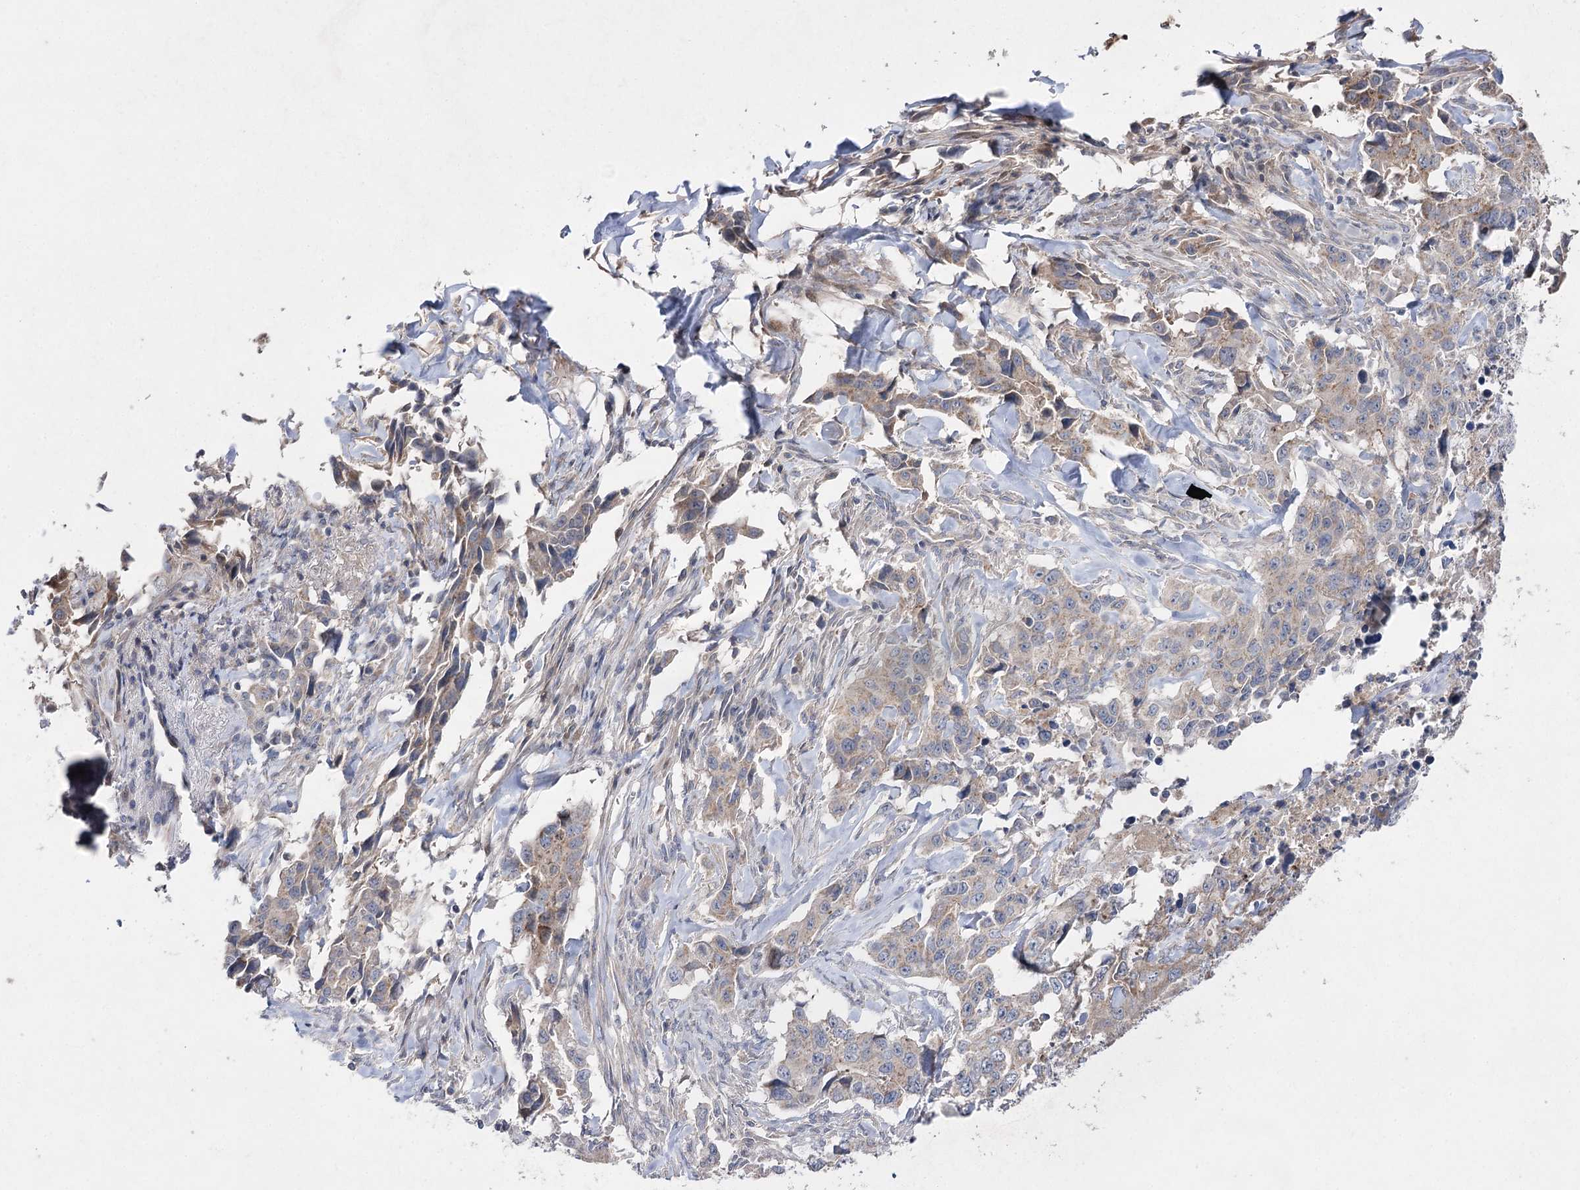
{"staining": {"intensity": "weak", "quantity": "<25%", "location": "cytoplasmic/membranous"}, "tissue": "lung cancer", "cell_type": "Tumor cells", "image_type": "cancer", "snomed": [{"axis": "morphology", "description": "Adenocarcinoma, NOS"}, {"axis": "topography", "description": "Lung"}], "caption": "Tumor cells show no significant protein expression in lung adenocarcinoma.", "gene": "FANCL", "patient": {"sex": "female", "age": 51}}